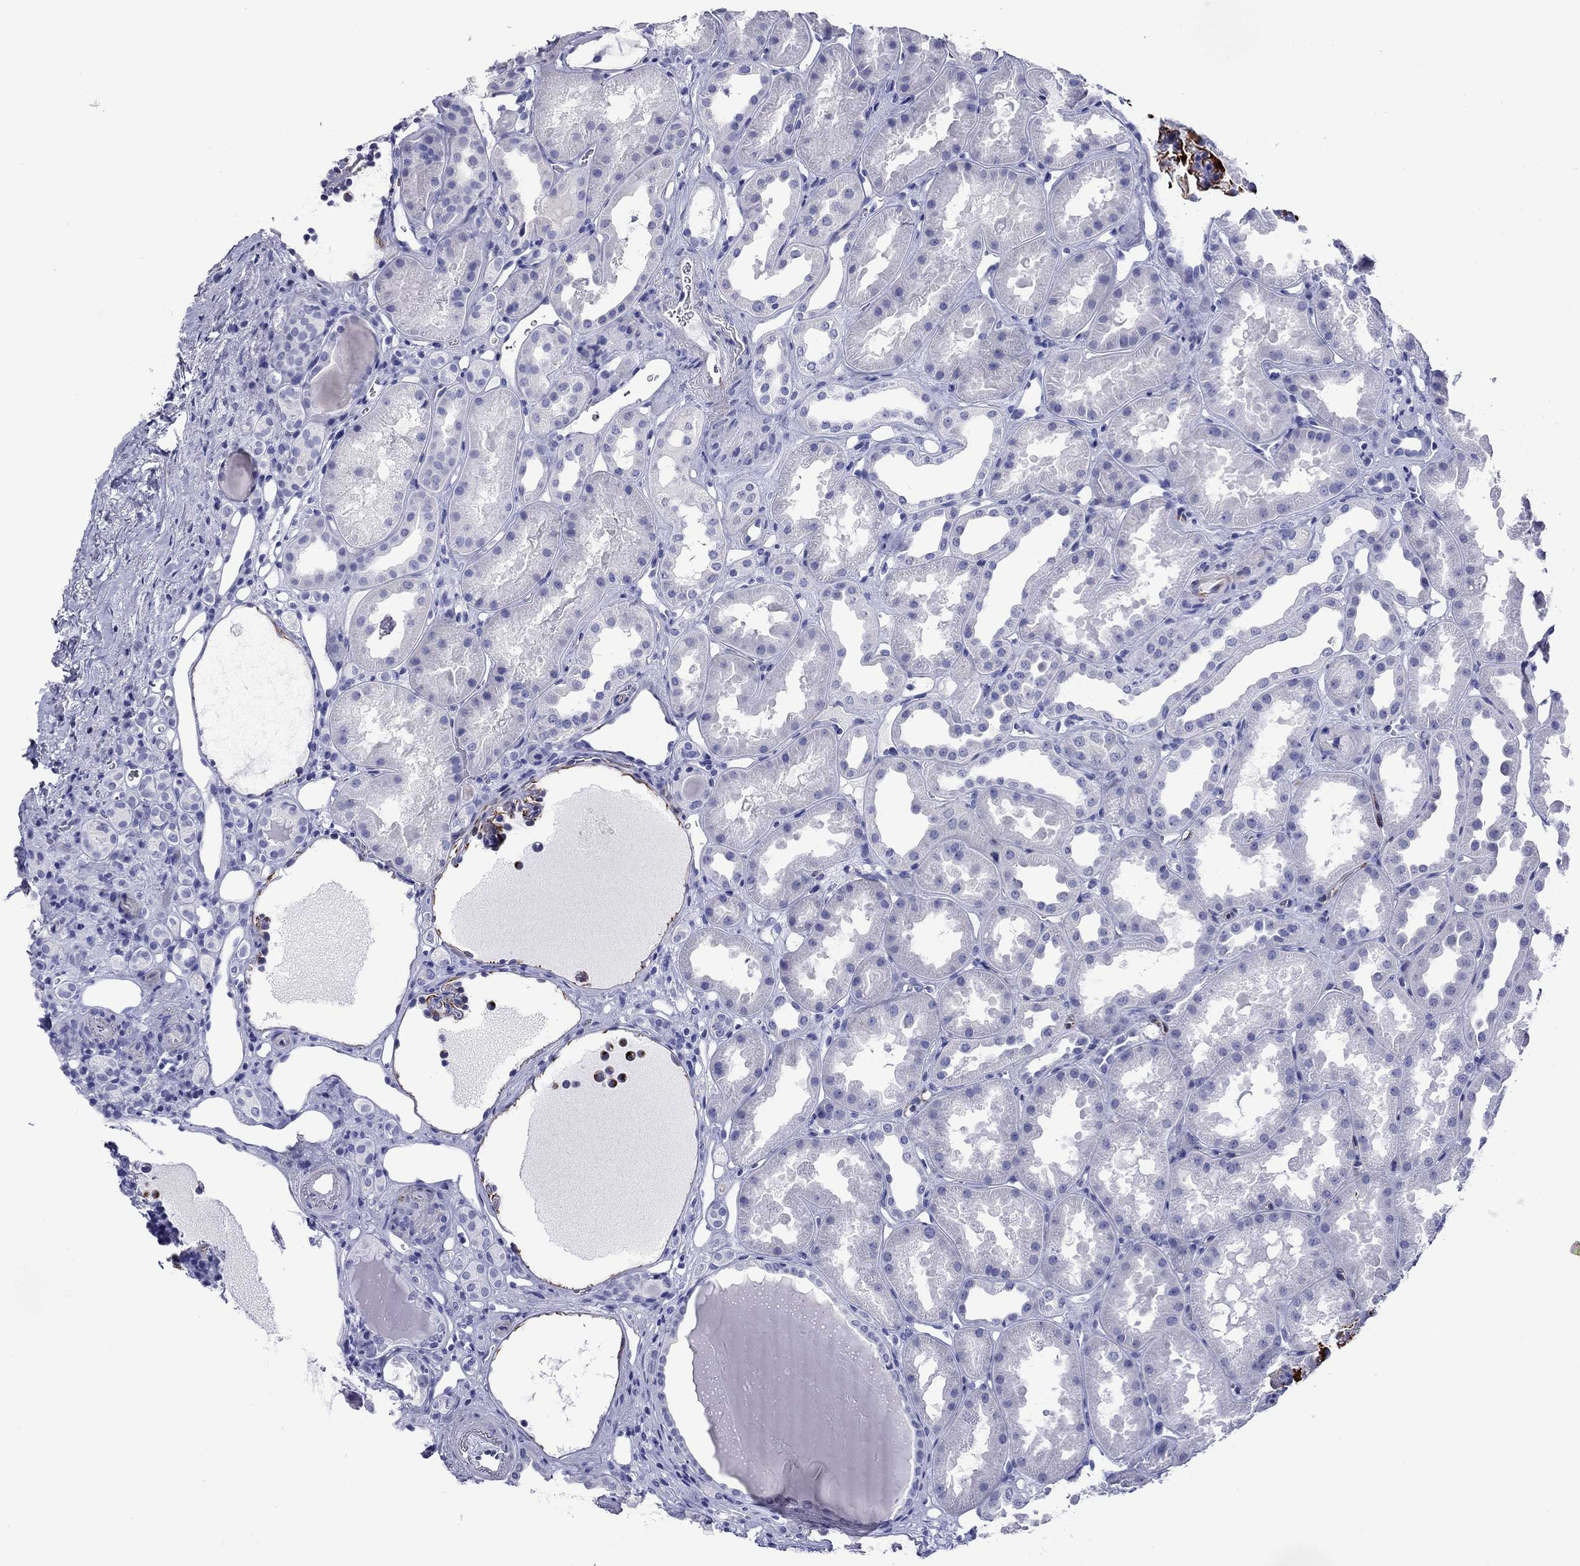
{"staining": {"intensity": "strong", "quantity": "25%-75%", "location": "cytoplasmic/membranous"}, "tissue": "kidney", "cell_type": "Cells in glomeruli", "image_type": "normal", "snomed": [{"axis": "morphology", "description": "Normal tissue, NOS"}, {"axis": "topography", "description": "Kidney"}], "caption": "Kidney stained with immunohistochemistry shows strong cytoplasmic/membranous staining in approximately 25%-75% of cells in glomeruli. Using DAB (brown) and hematoxylin (blue) stains, captured at high magnification using brightfield microscopy.", "gene": "ROM1", "patient": {"sex": "male", "age": 61}}